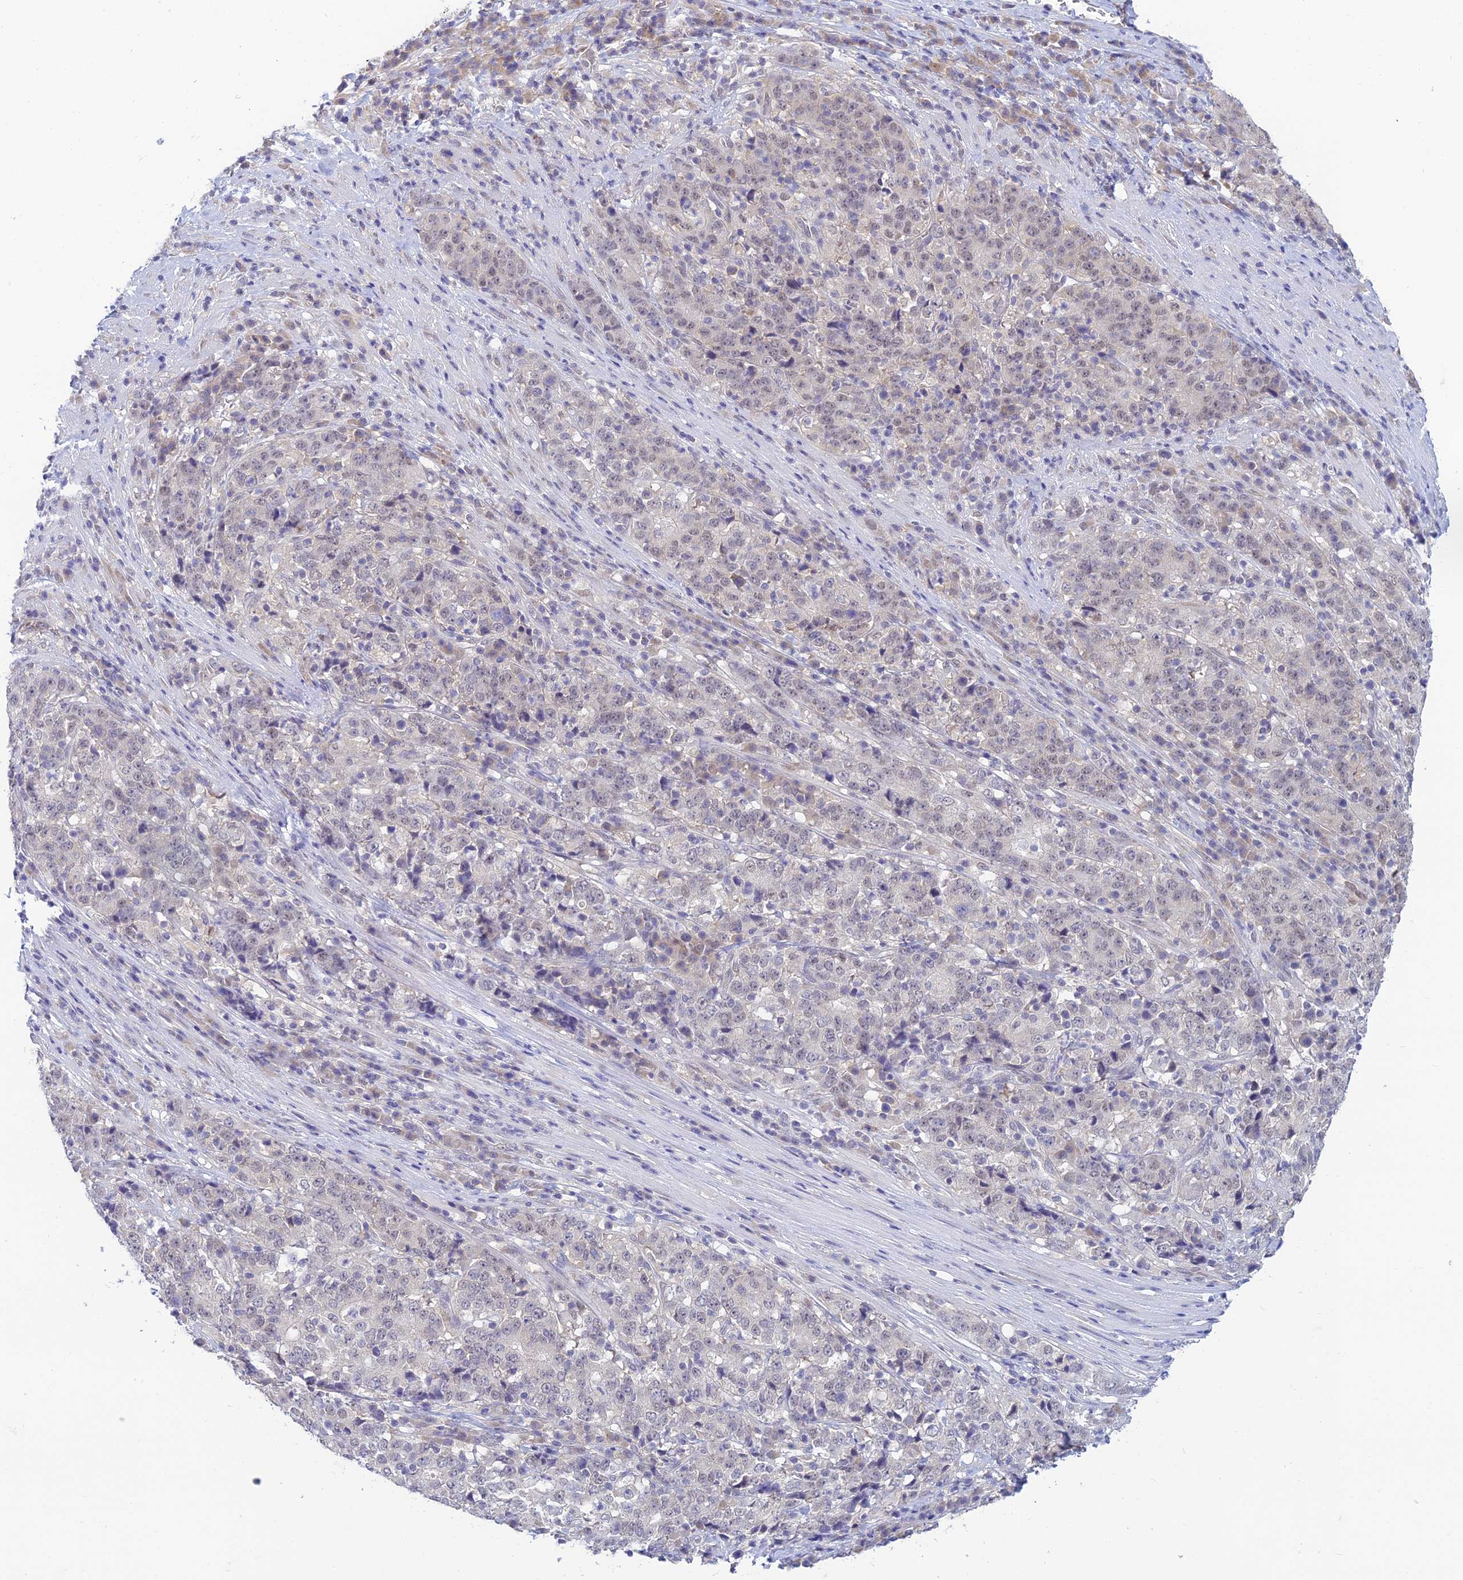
{"staining": {"intensity": "negative", "quantity": "none", "location": "none"}, "tissue": "stomach cancer", "cell_type": "Tumor cells", "image_type": "cancer", "snomed": [{"axis": "morphology", "description": "Adenocarcinoma, NOS"}, {"axis": "topography", "description": "Stomach"}], "caption": "IHC image of adenocarcinoma (stomach) stained for a protein (brown), which reveals no expression in tumor cells.", "gene": "SKIC8", "patient": {"sex": "male", "age": 59}}